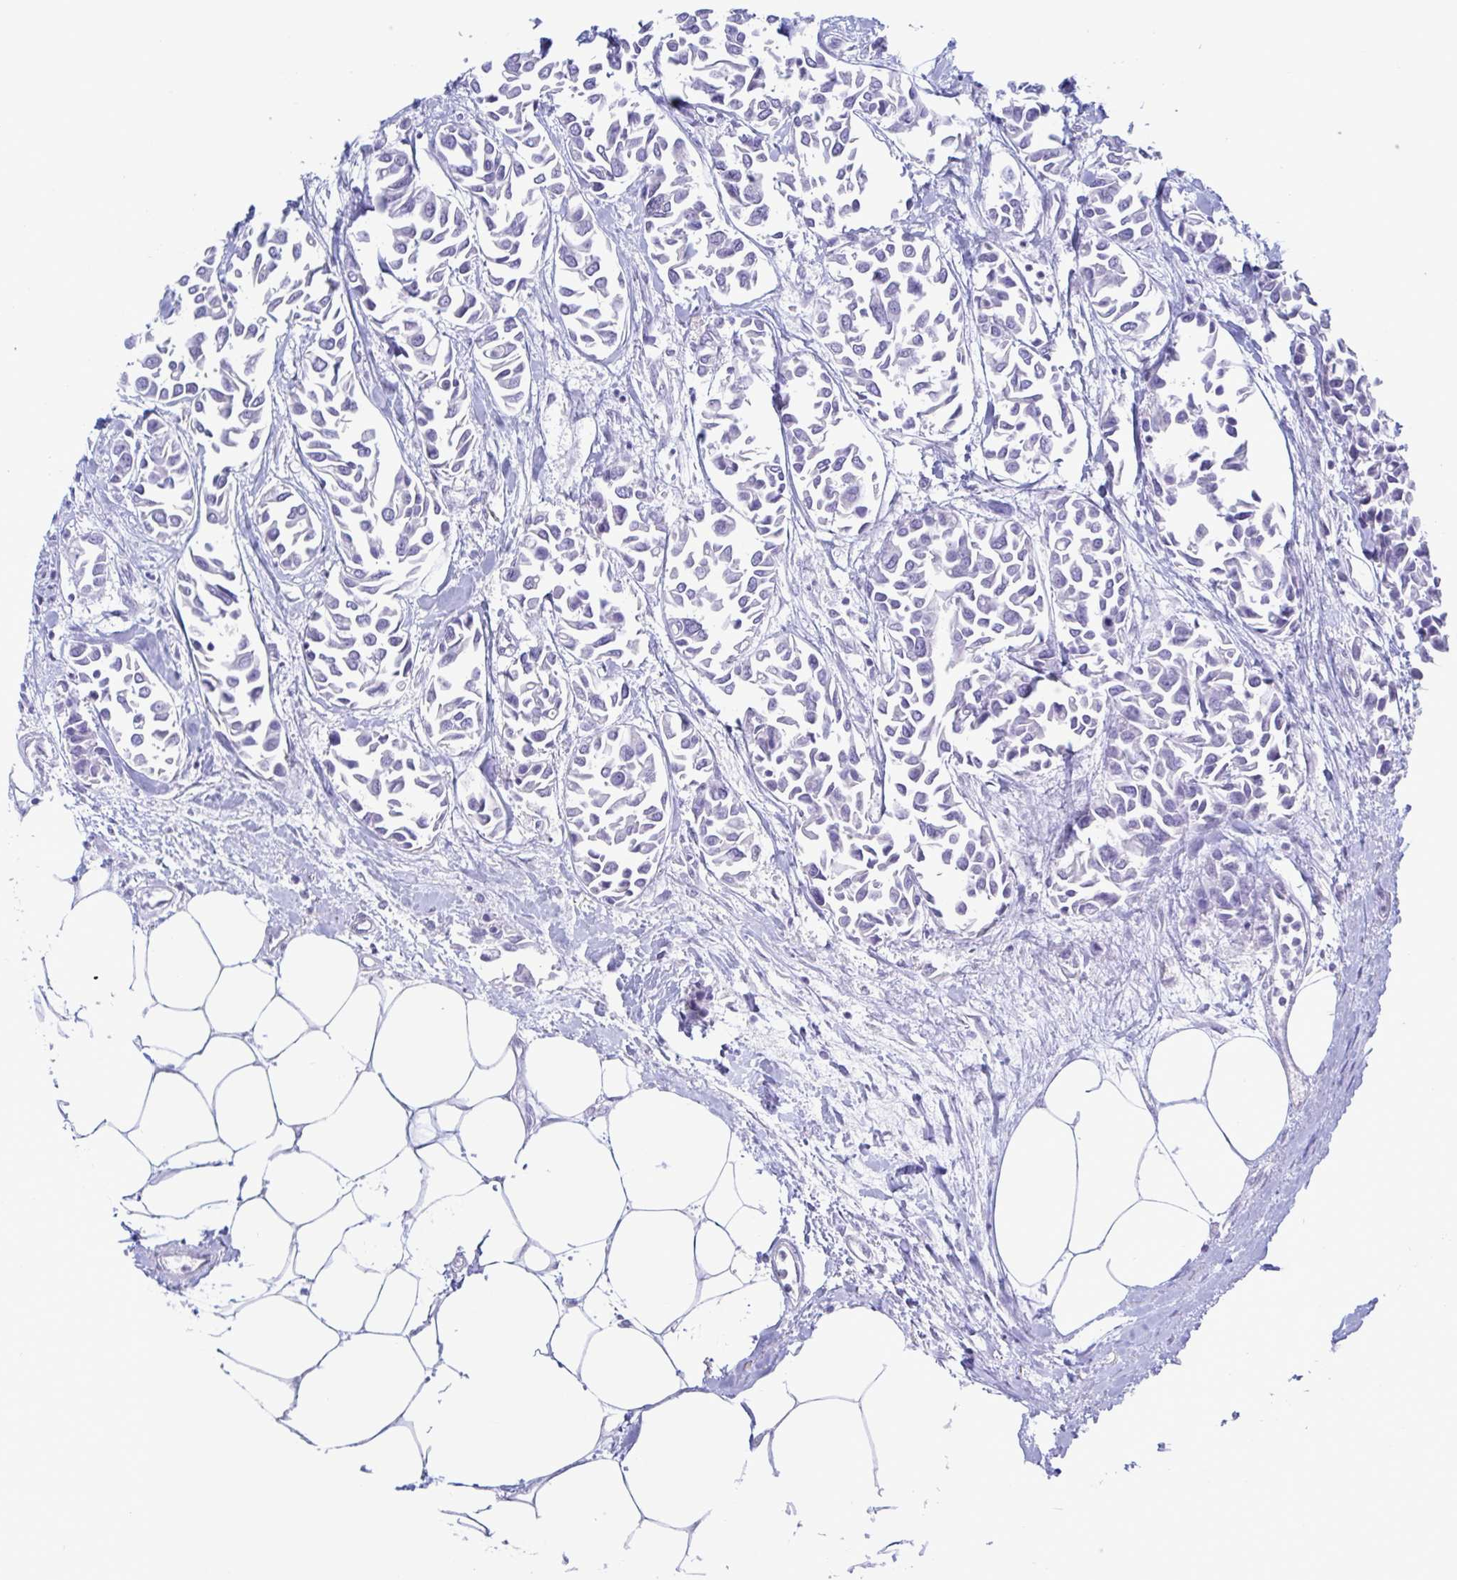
{"staining": {"intensity": "negative", "quantity": "none", "location": "none"}, "tissue": "breast cancer", "cell_type": "Tumor cells", "image_type": "cancer", "snomed": [{"axis": "morphology", "description": "Duct carcinoma"}, {"axis": "topography", "description": "Breast"}], "caption": "DAB (3,3'-diaminobenzidine) immunohistochemical staining of breast cancer (invasive ductal carcinoma) exhibits no significant expression in tumor cells.", "gene": "CDX4", "patient": {"sex": "female", "age": 54}}